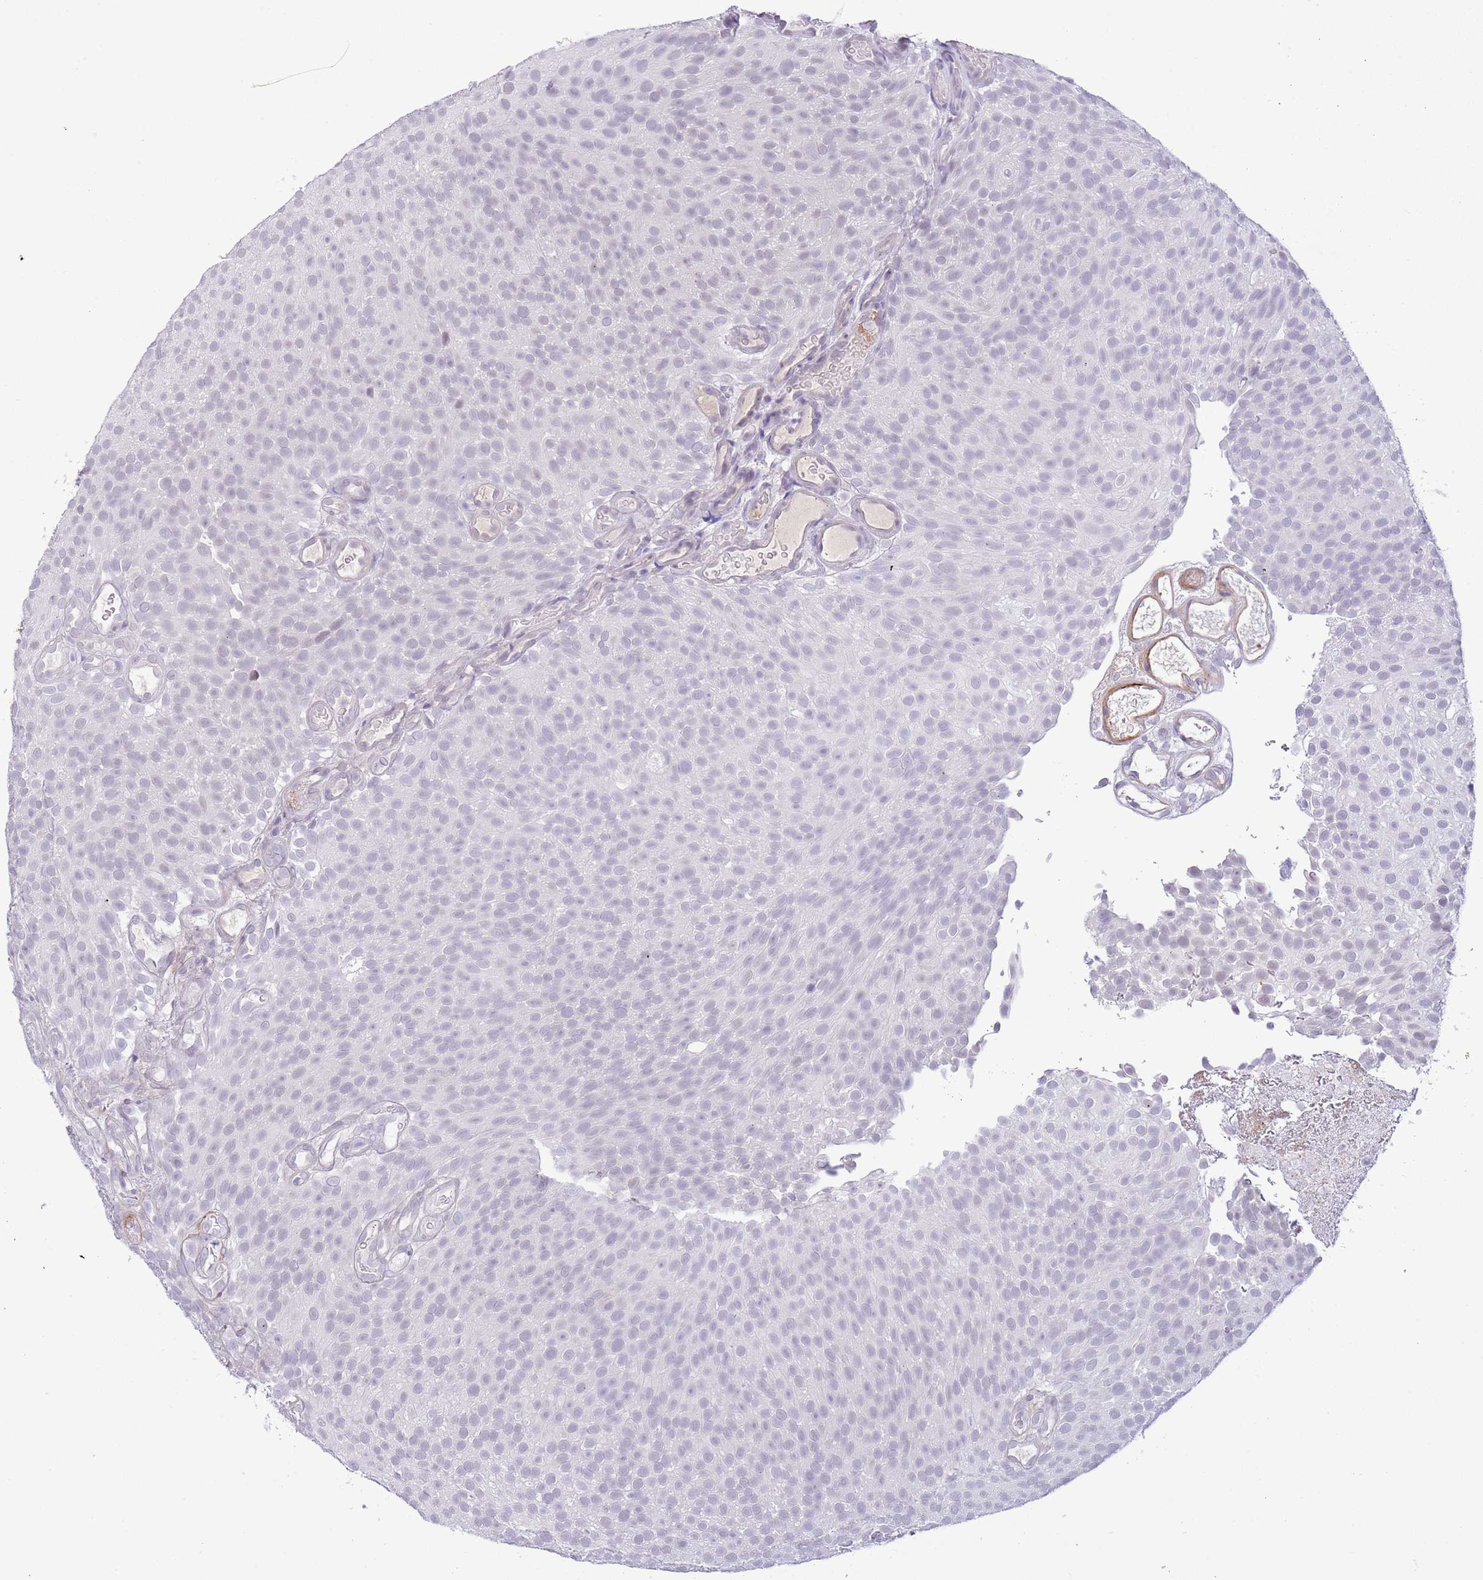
{"staining": {"intensity": "negative", "quantity": "none", "location": "none"}, "tissue": "urothelial cancer", "cell_type": "Tumor cells", "image_type": "cancer", "snomed": [{"axis": "morphology", "description": "Urothelial carcinoma, Low grade"}, {"axis": "topography", "description": "Urinary bladder"}], "caption": "This photomicrograph is of urothelial cancer stained with IHC to label a protein in brown with the nuclei are counter-stained blue. There is no expression in tumor cells.", "gene": "MIDN", "patient": {"sex": "male", "age": 78}}